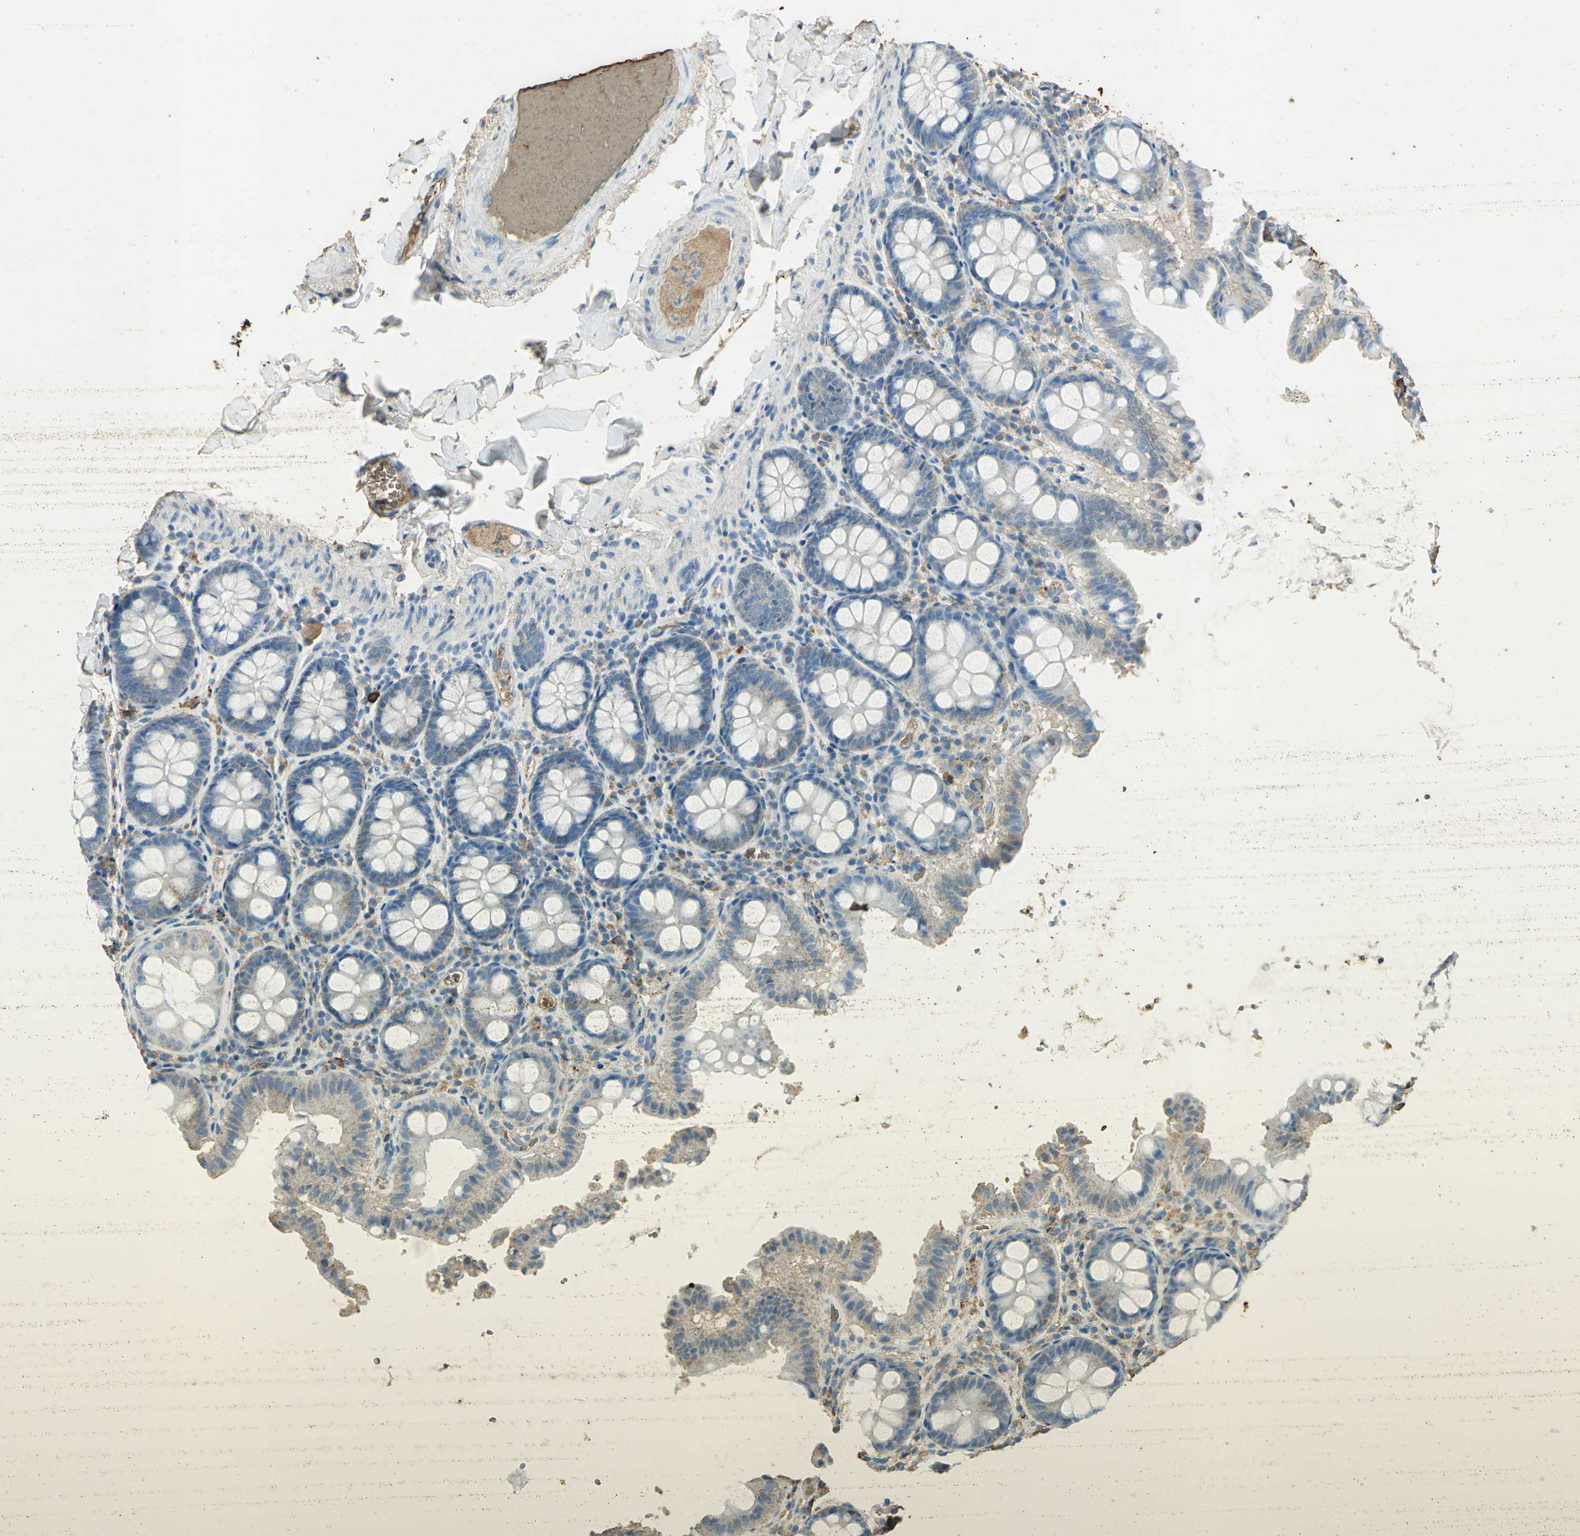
{"staining": {"intensity": "weak", "quantity": ">75%", "location": "cytoplasmic/membranous"}, "tissue": "colon", "cell_type": "Endothelial cells", "image_type": "normal", "snomed": [{"axis": "morphology", "description": "Normal tissue, NOS"}, {"axis": "topography", "description": "Colon"}], "caption": "Colon stained with immunohistochemistry (IHC) reveals weak cytoplasmic/membranous staining in about >75% of endothelial cells.", "gene": "TRAPPC2", "patient": {"sex": "female", "age": 61}}